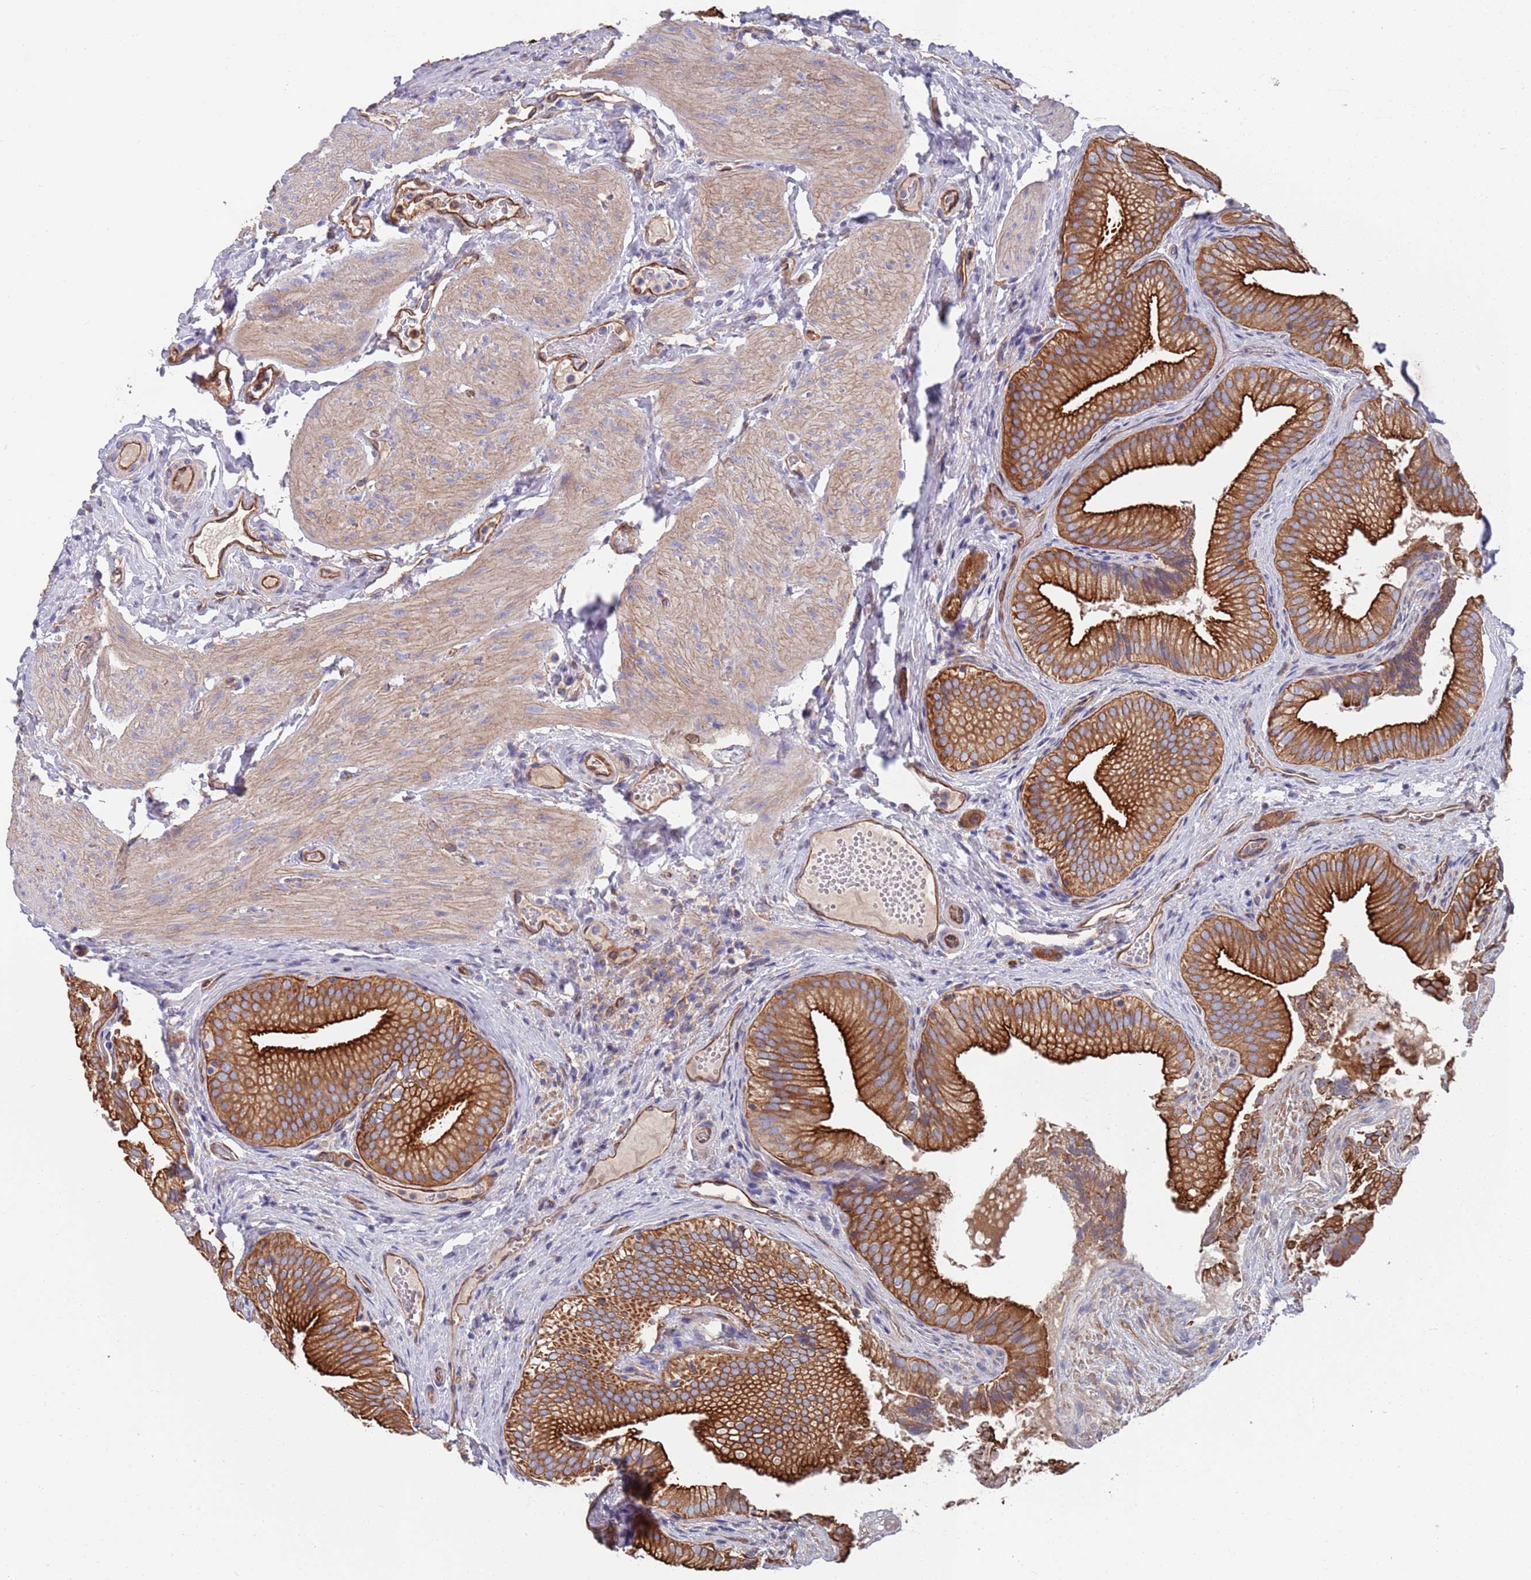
{"staining": {"intensity": "strong", "quantity": ">75%", "location": "cytoplasmic/membranous"}, "tissue": "gallbladder", "cell_type": "Glandular cells", "image_type": "normal", "snomed": [{"axis": "morphology", "description": "Normal tissue, NOS"}, {"axis": "topography", "description": "Gallbladder"}], "caption": "Gallbladder stained with DAB (3,3'-diaminobenzidine) immunohistochemistry reveals high levels of strong cytoplasmic/membranous expression in approximately >75% of glandular cells. Using DAB (3,3'-diaminobenzidine) (brown) and hematoxylin (blue) stains, captured at high magnification using brightfield microscopy.", "gene": "JAKMIP2", "patient": {"sex": "female", "age": 30}}